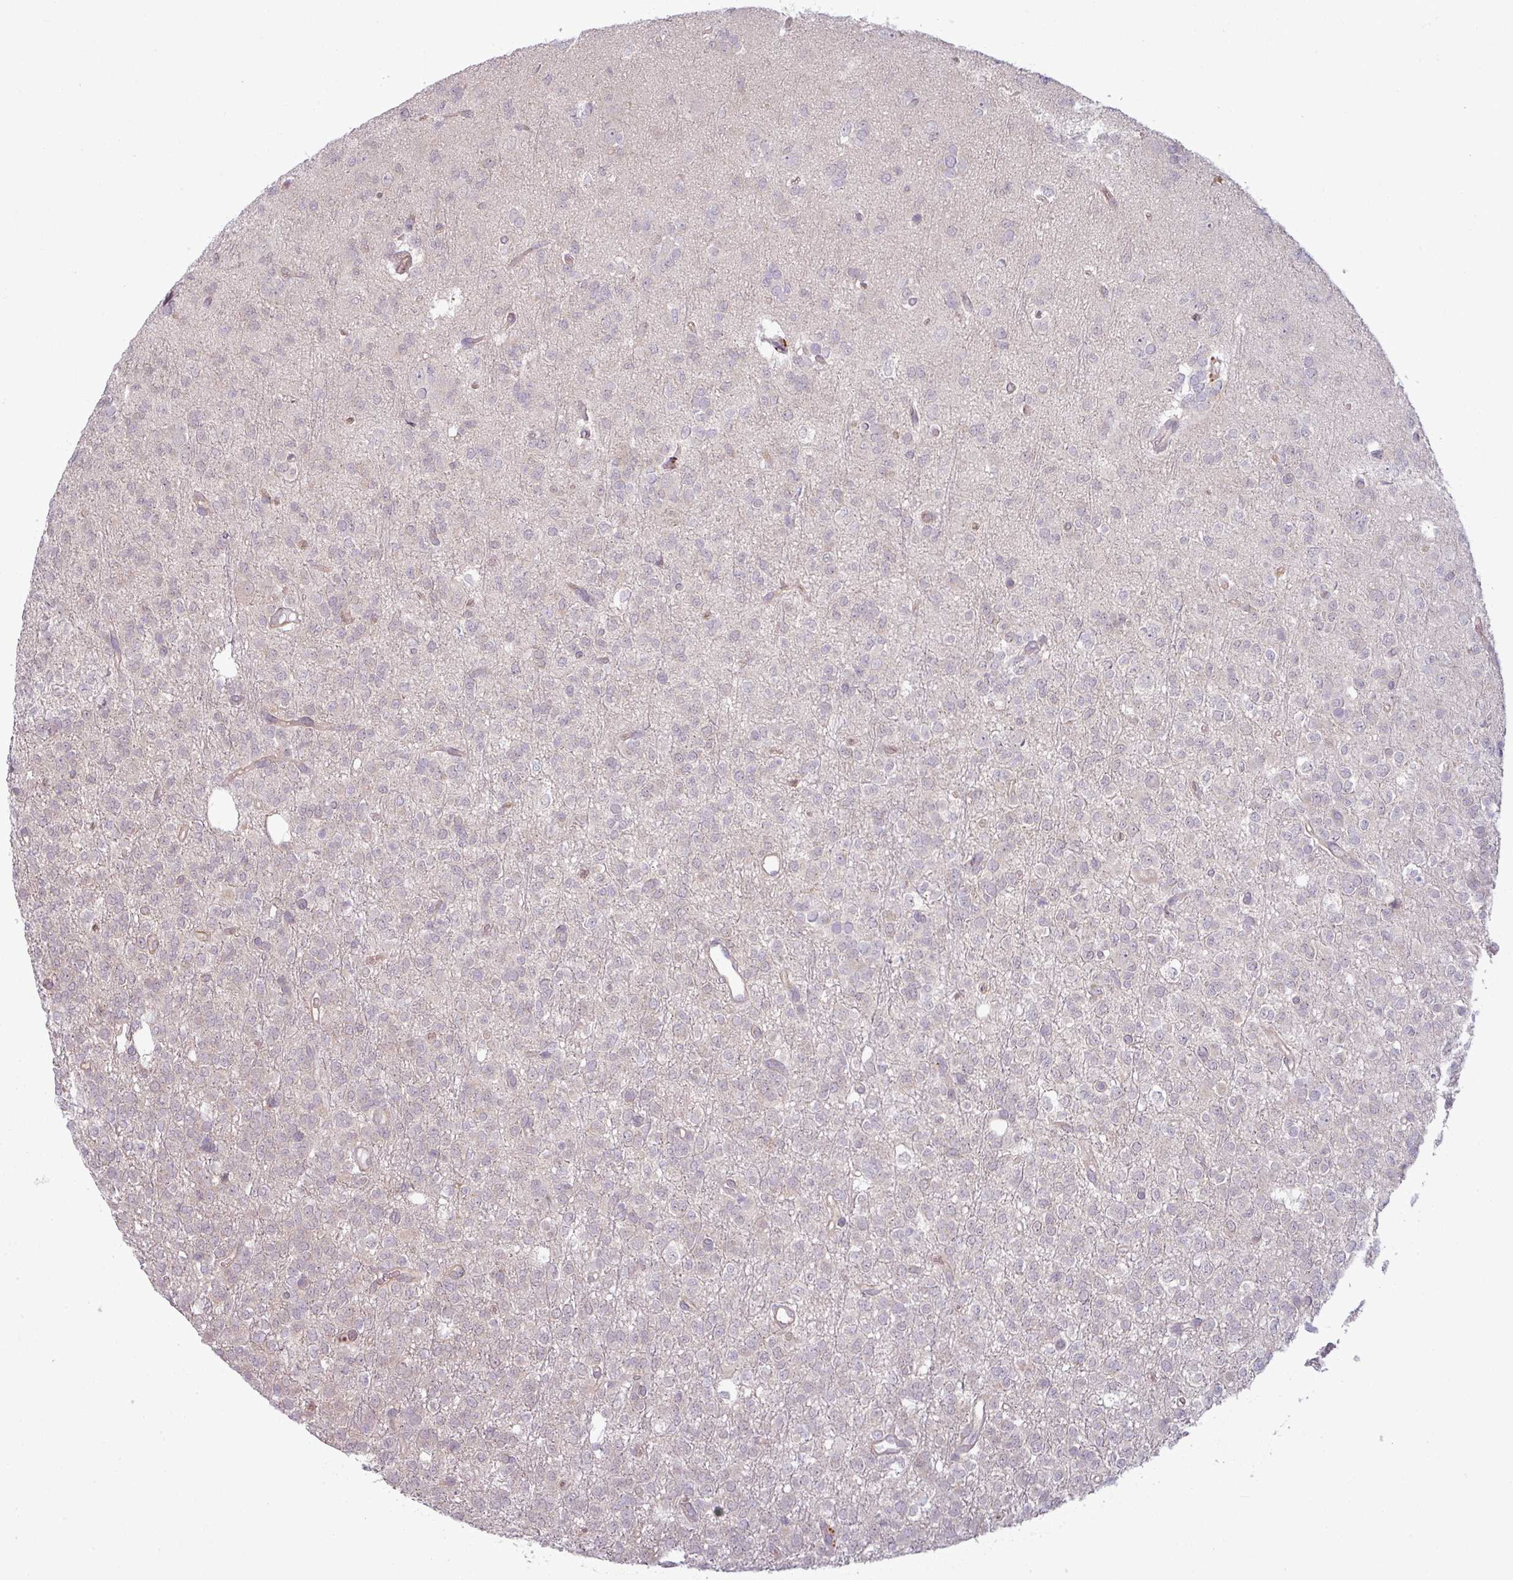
{"staining": {"intensity": "negative", "quantity": "none", "location": "none"}, "tissue": "glioma", "cell_type": "Tumor cells", "image_type": "cancer", "snomed": [{"axis": "morphology", "description": "Glioma, malignant, Low grade"}, {"axis": "topography", "description": "Brain"}], "caption": "This is an immunohistochemistry micrograph of human malignant glioma (low-grade). There is no positivity in tumor cells.", "gene": "CCDC144A", "patient": {"sex": "female", "age": 33}}